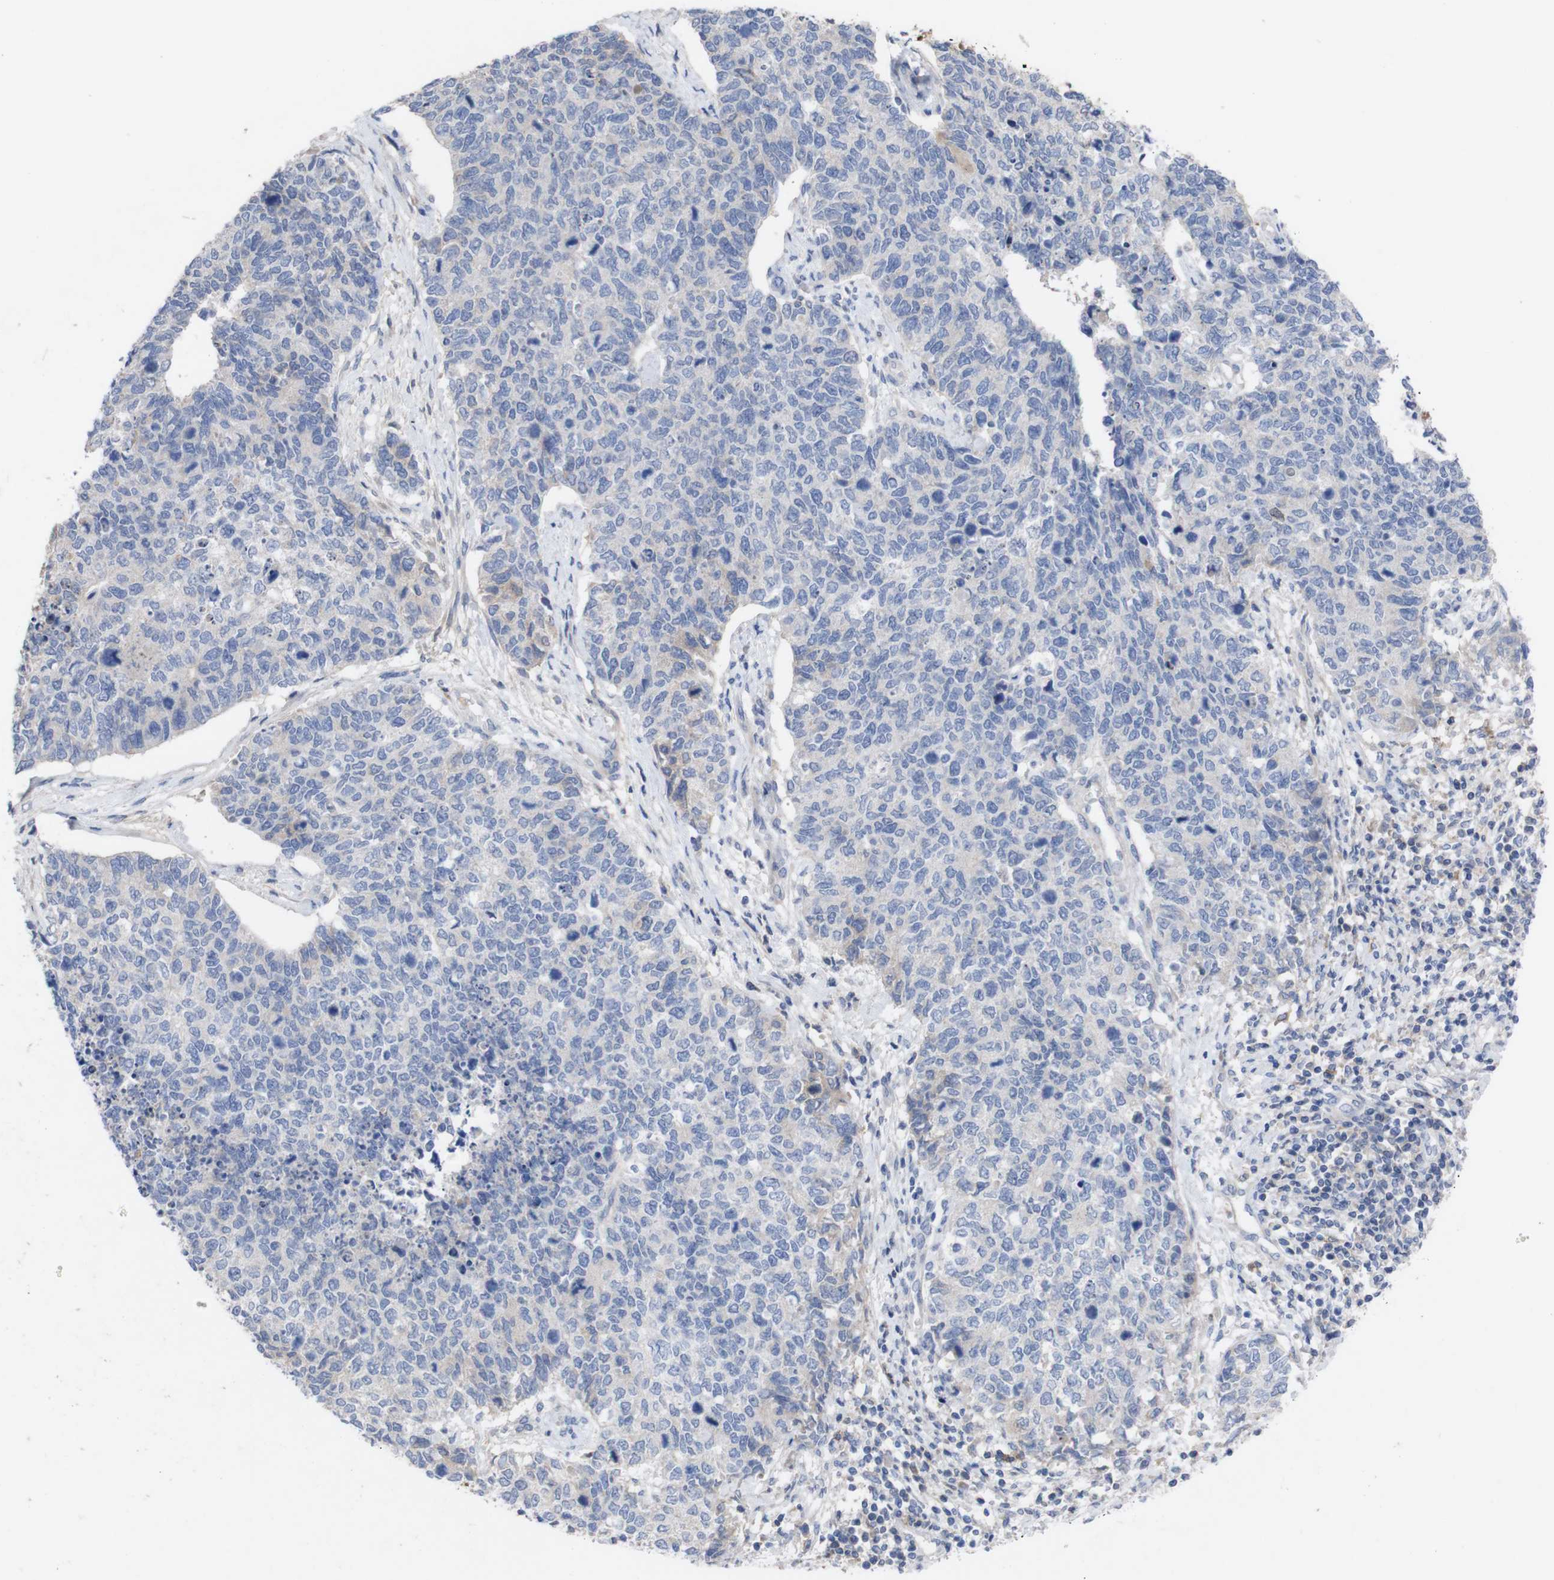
{"staining": {"intensity": "negative", "quantity": "none", "location": "none"}, "tissue": "cervical cancer", "cell_type": "Tumor cells", "image_type": "cancer", "snomed": [{"axis": "morphology", "description": "Squamous cell carcinoma, NOS"}, {"axis": "topography", "description": "Cervix"}], "caption": "Immunohistochemical staining of human cervical cancer exhibits no significant positivity in tumor cells.", "gene": "C5AR1", "patient": {"sex": "female", "age": 63}}